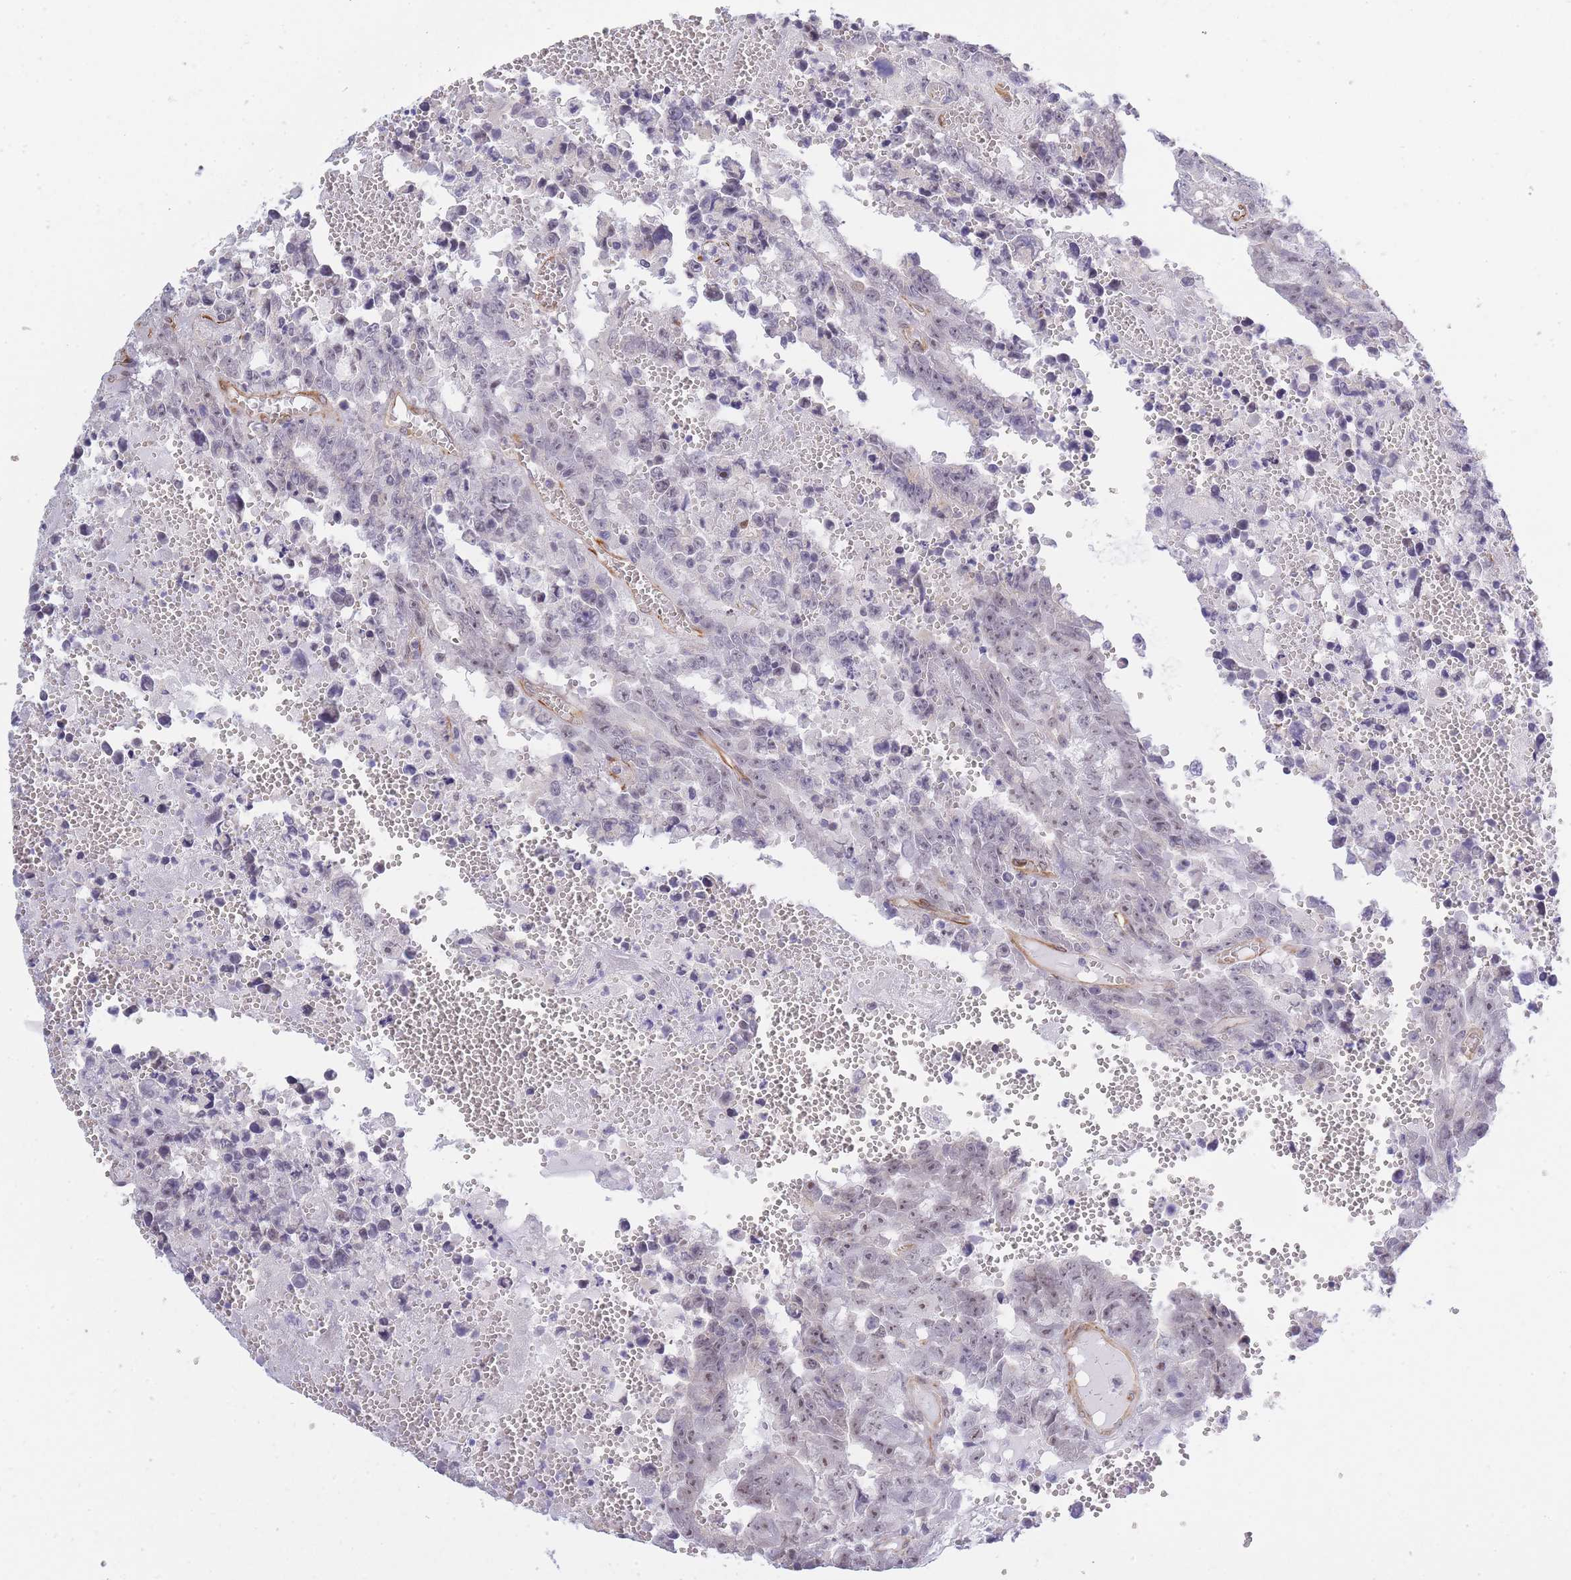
{"staining": {"intensity": "negative", "quantity": "none", "location": "none"}, "tissue": "testis cancer", "cell_type": "Tumor cells", "image_type": "cancer", "snomed": [{"axis": "morphology", "description": "Carcinoma, Embryonal, NOS"}, {"axis": "topography", "description": "Testis"}], "caption": "Testis cancer stained for a protein using immunohistochemistry (IHC) displays no staining tumor cells.", "gene": "C19orf25", "patient": {"sex": "male", "age": 25}}